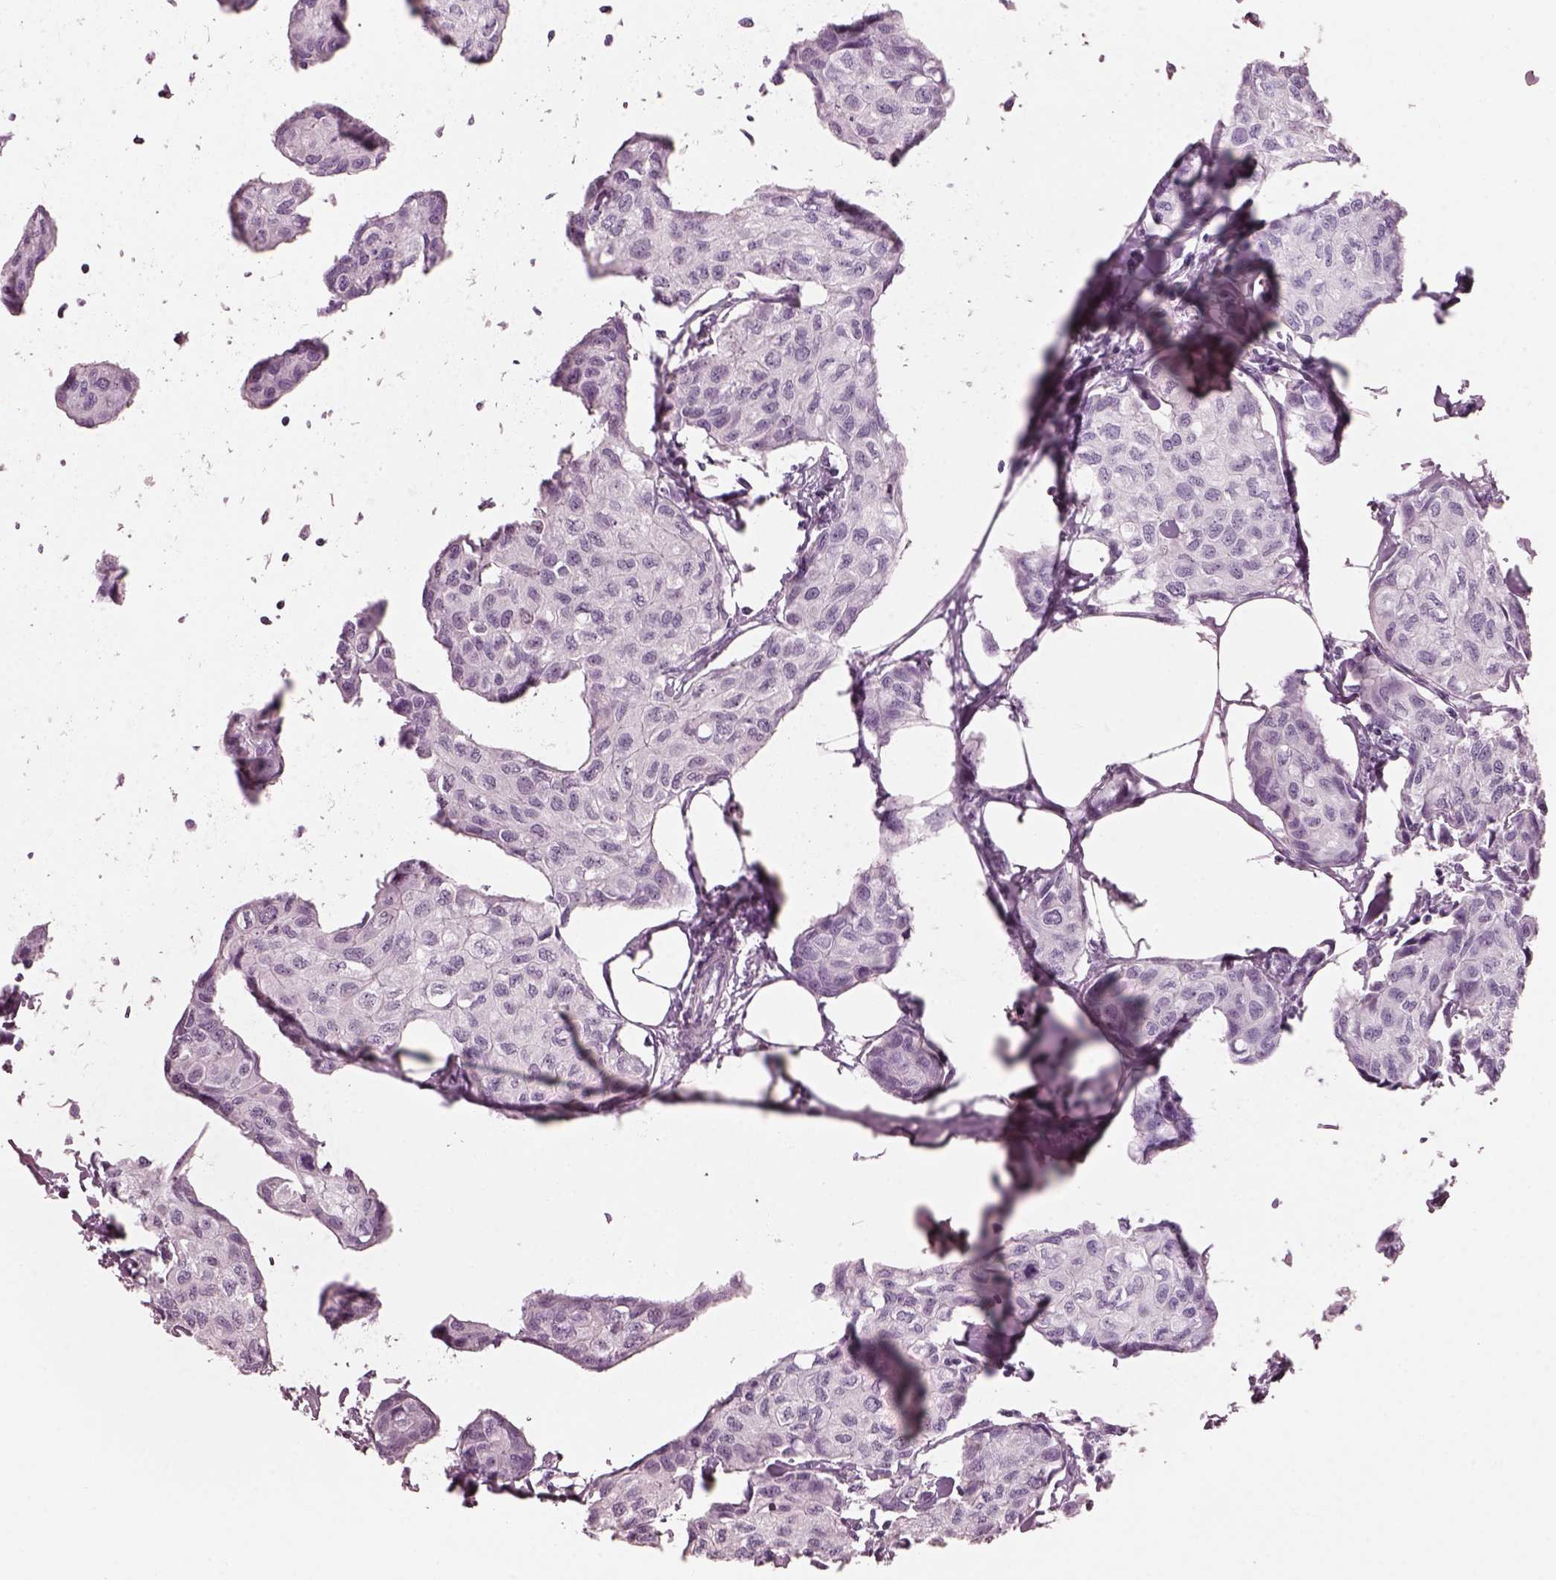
{"staining": {"intensity": "negative", "quantity": "none", "location": "none"}, "tissue": "breast cancer", "cell_type": "Tumor cells", "image_type": "cancer", "snomed": [{"axis": "morphology", "description": "Duct carcinoma"}, {"axis": "topography", "description": "Breast"}], "caption": "The histopathology image displays no staining of tumor cells in infiltrating ductal carcinoma (breast).", "gene": "HYDIN", "patient": {"sex": "female", "age": 80}}